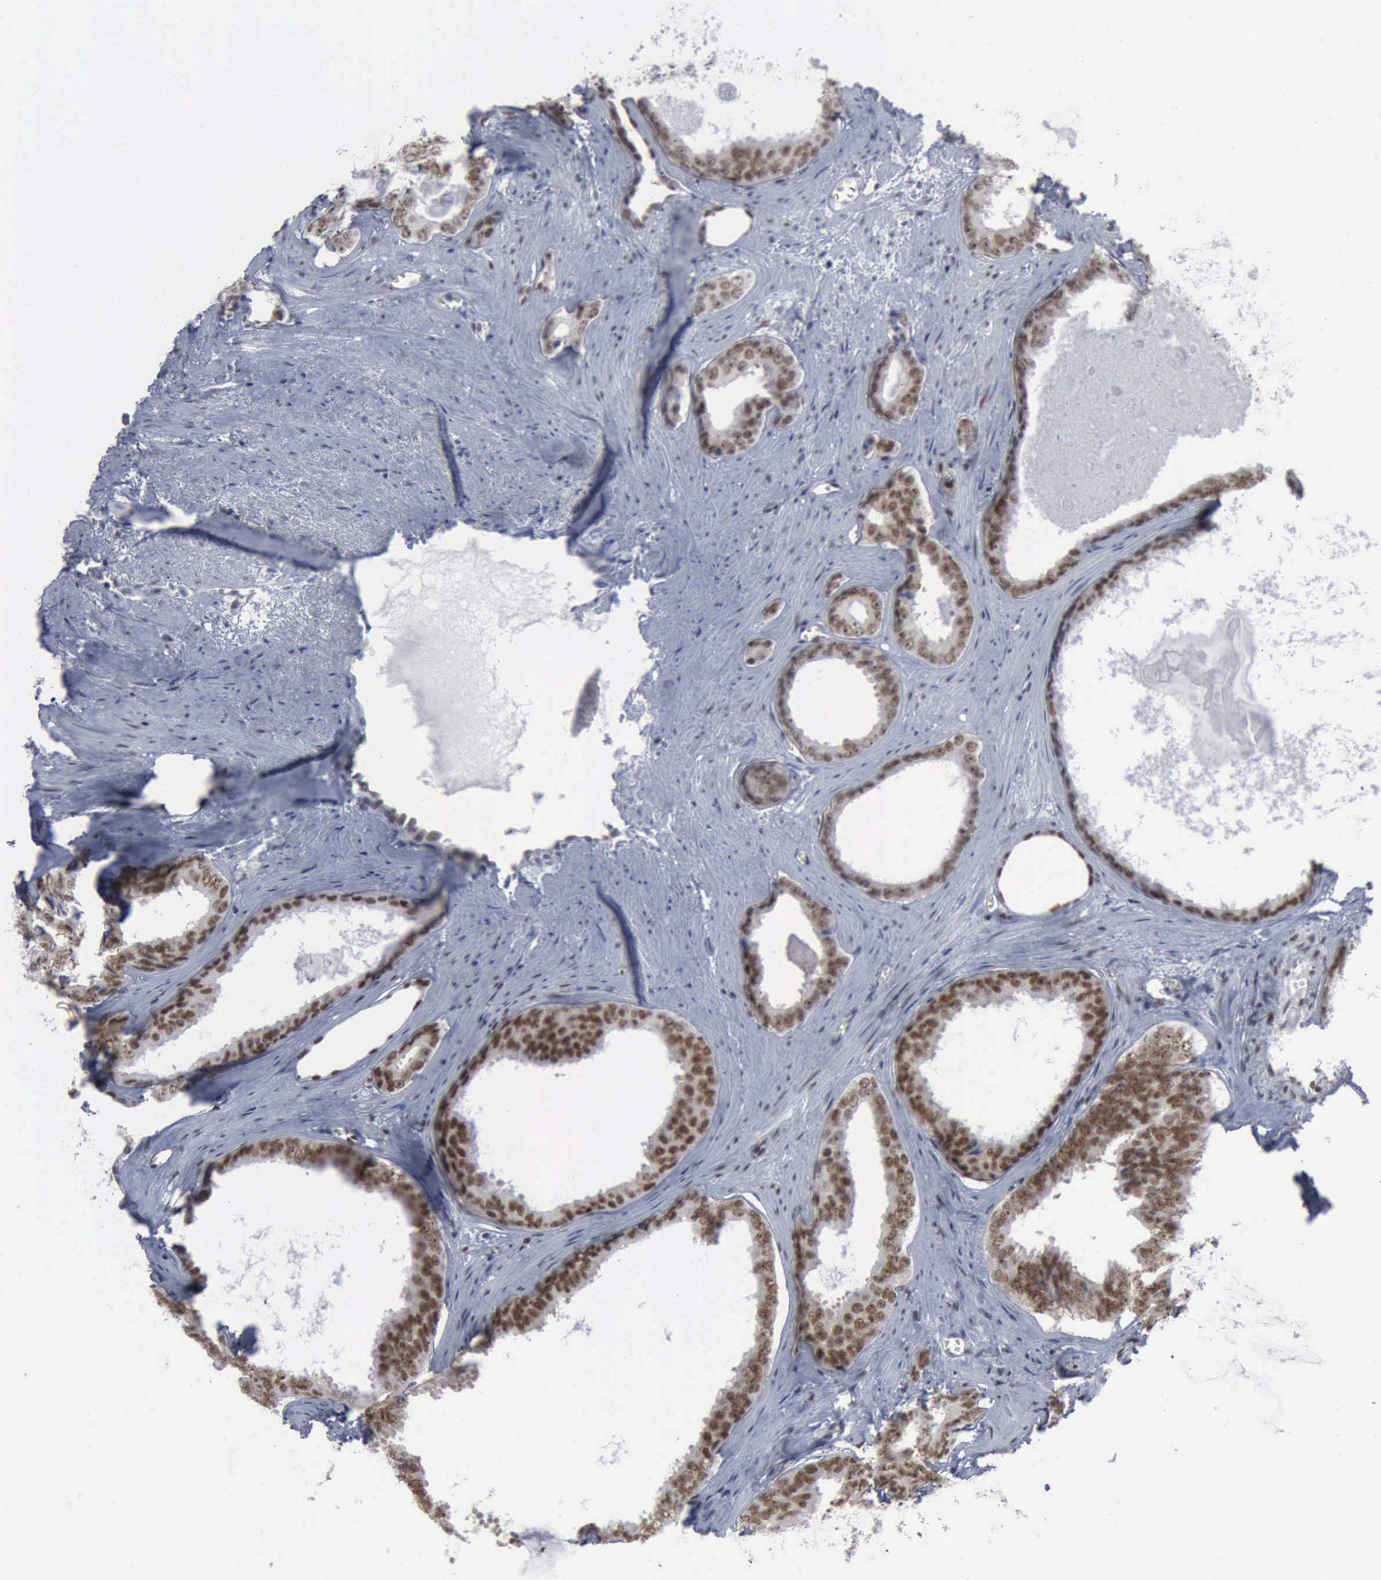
{"staining": {"intensity": "moderate", "quantity": ">75%", "location": "nuclear"}, "tissue": "prostate cancer", "cell_type": "Tumor cells", "image_type": "cancer", "snomed": [{"axis": "morphology", "description": "Adenocarcinoma, Medium grade"}, {"axis": "topography", "description": "Prostate"}], "caption": "This image demonstrates immunohistochemistry staining of human prostate cancer, with medium moderate nuclear expression in about >75% of tumor cells.", "gene": "XPA", "patient": {"sex": "male", "age": 79}}